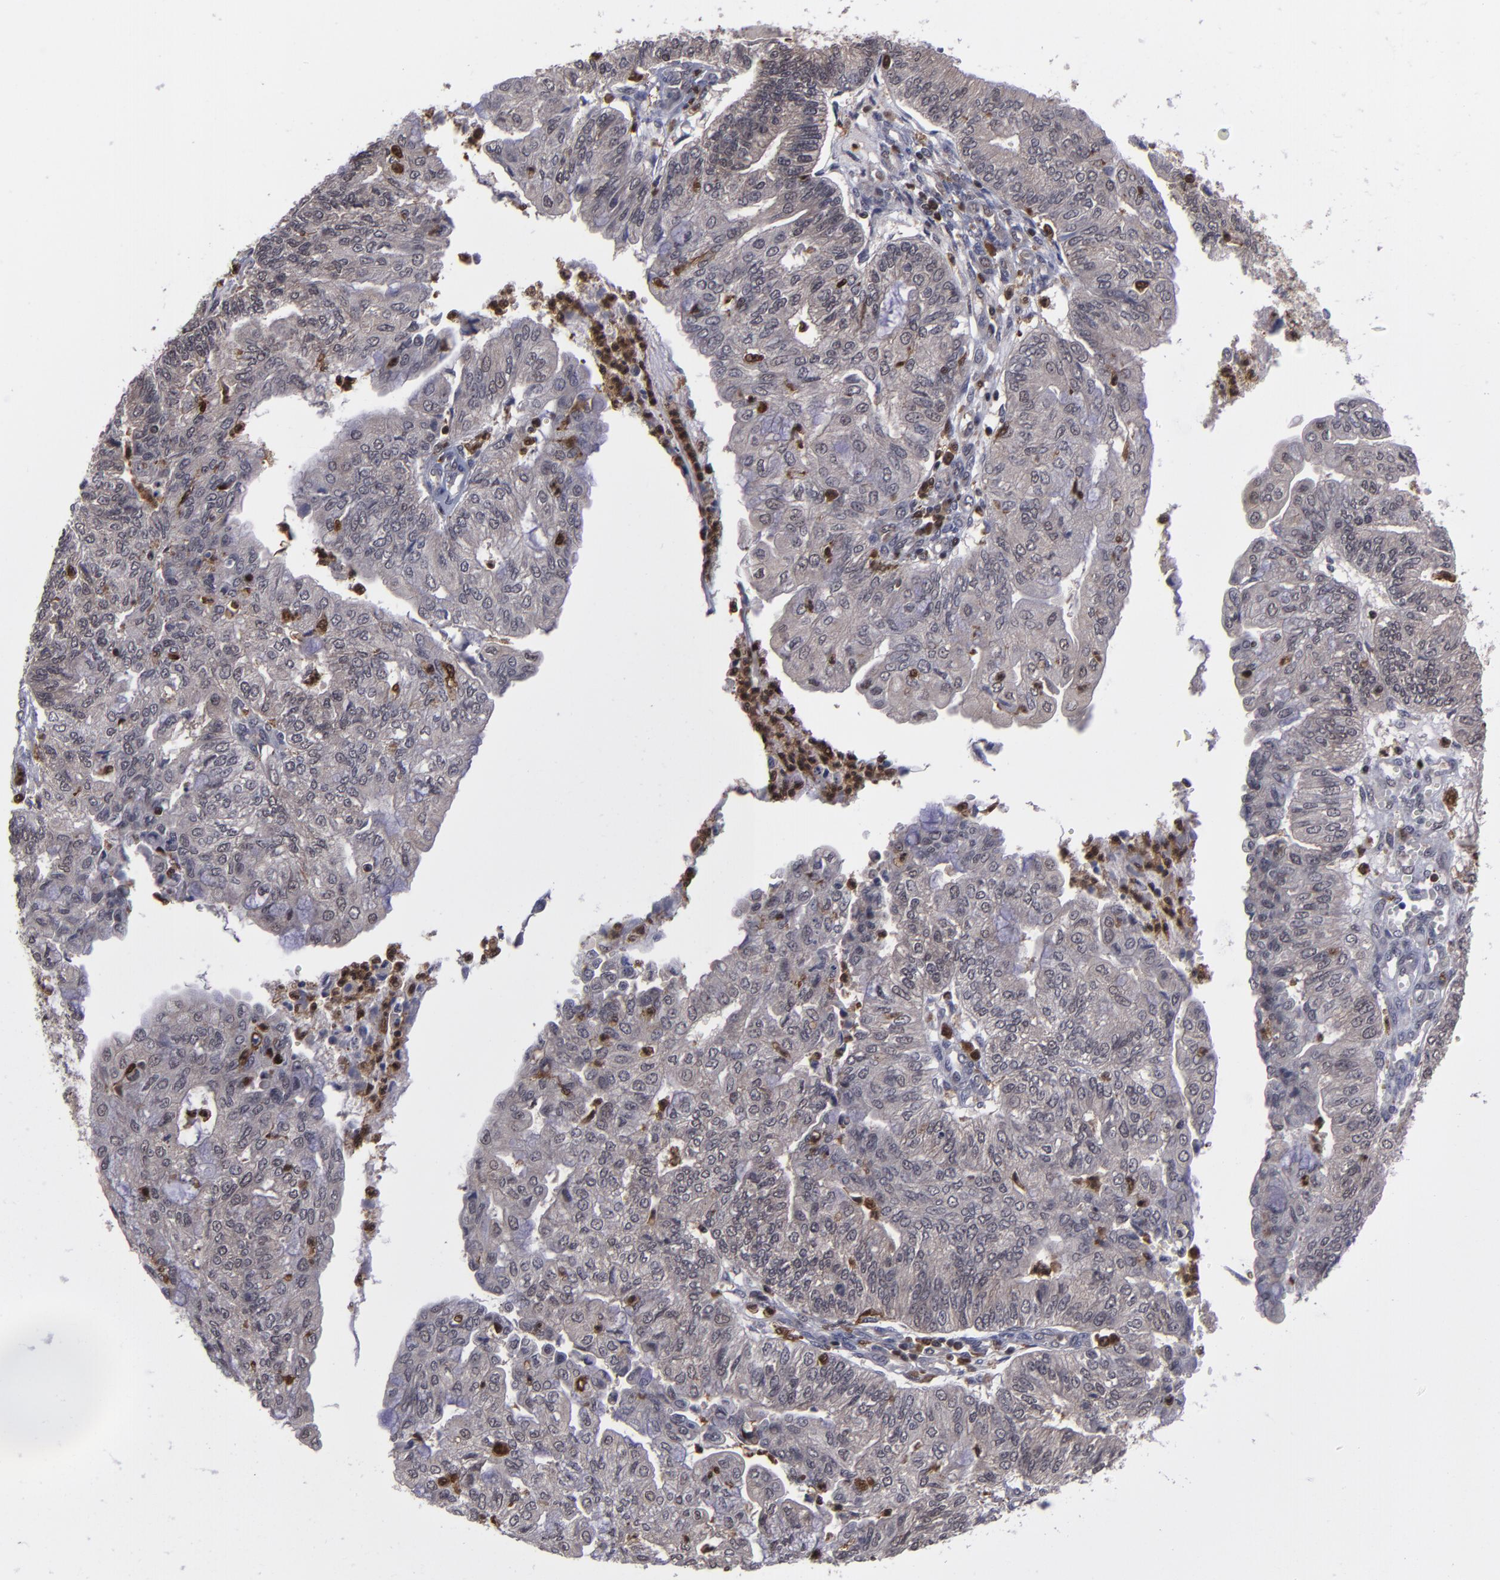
{"staining": {"intensity": "weak", "quantity": ">75%", "location": "cytoplasmic/membranous"}, "tissue": "endometrial cancer", "cell_type": "Tumor cells", "image_type": "cancer", "snomed": [{"axis": "morphology", "description": "Adenocarcinoma, NOS"}, {"axis": "topography", "description": "Endometrium"}], "caption": "Protein staining of endometrial cancer tissue demonstrates weak cytoplasmic/membranous positivity in approximately >75% of tumor cells.", "gene": "GRB2", "patient": {"sex": "female", "age": 59}}